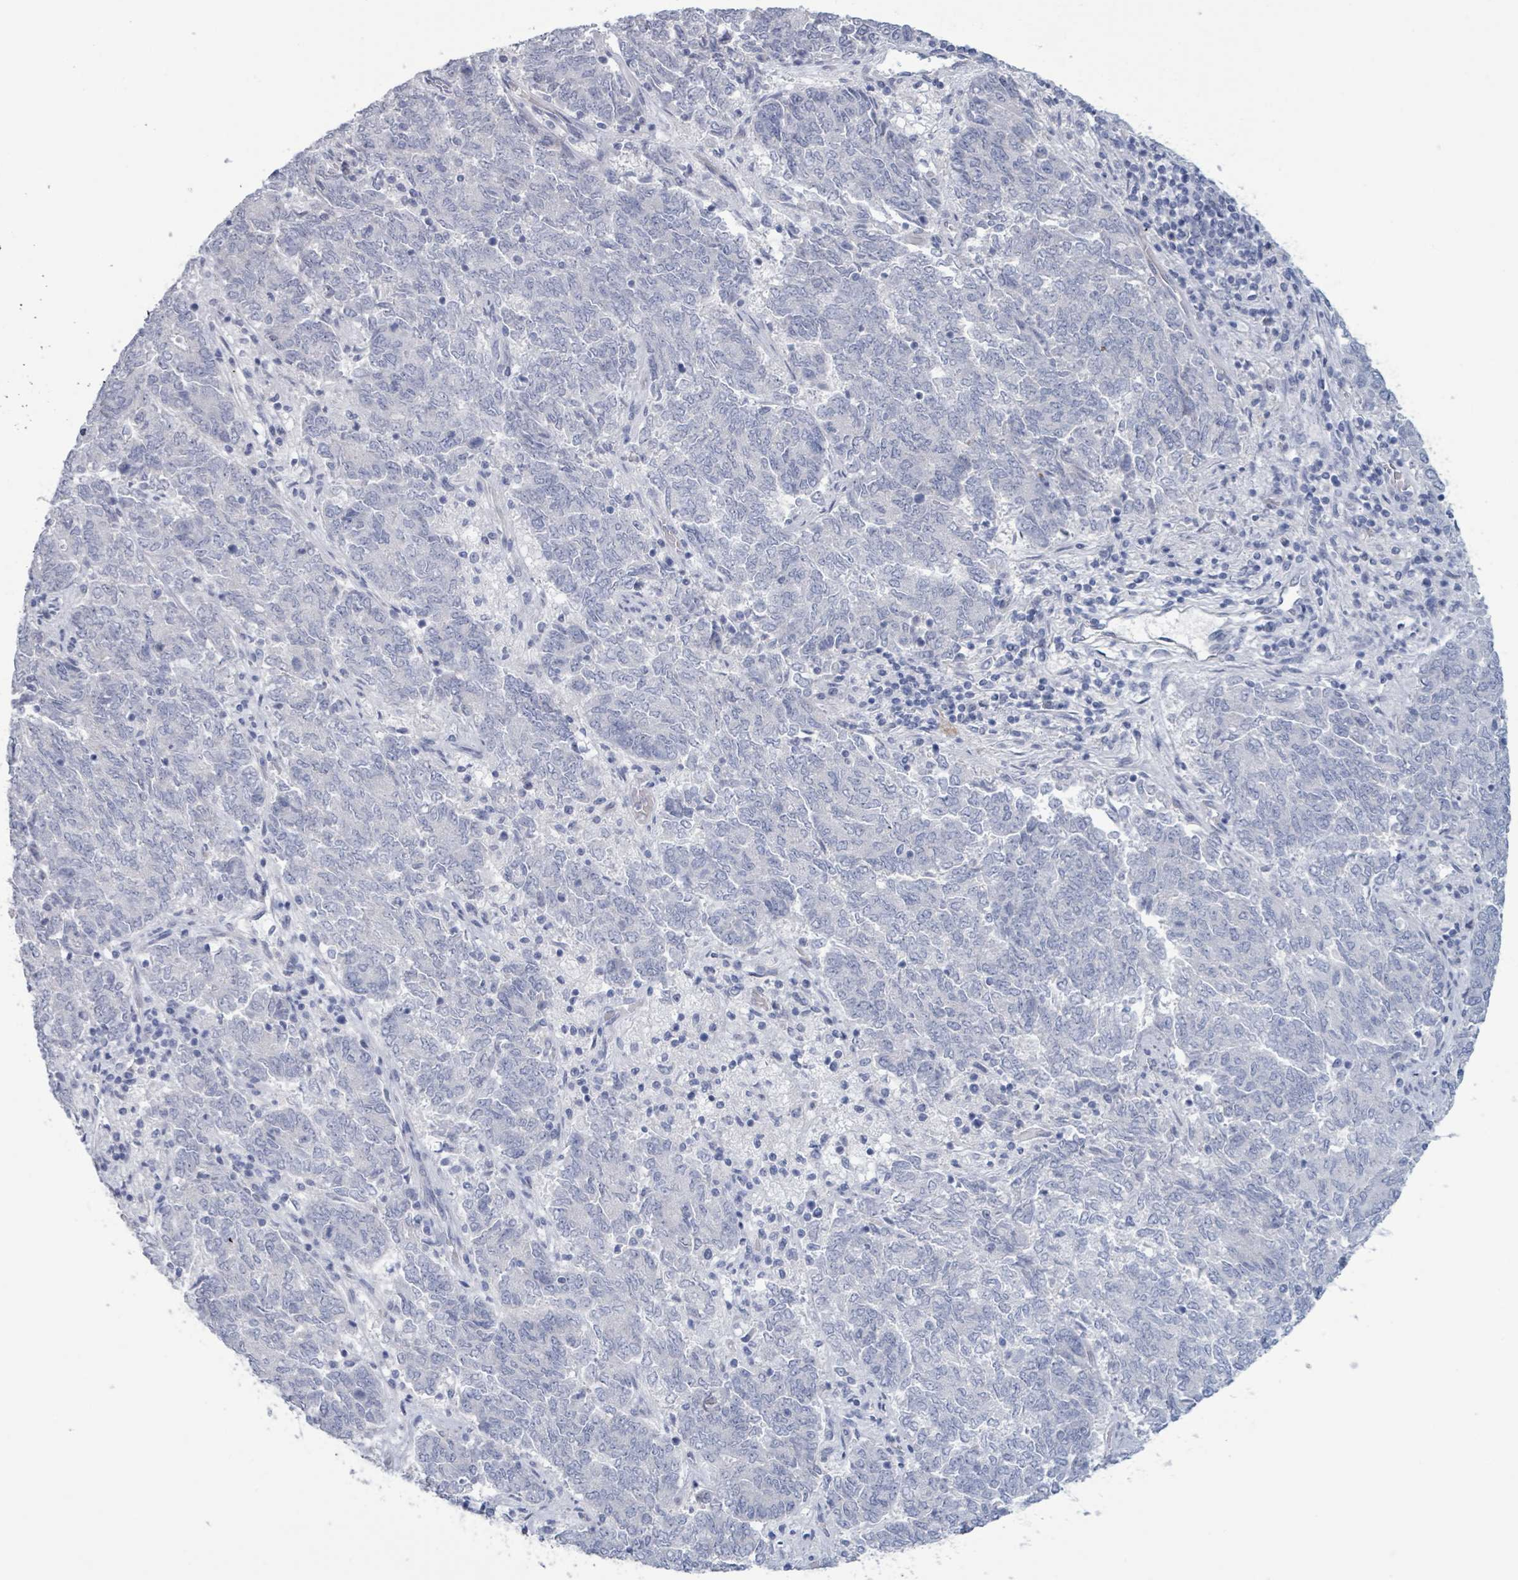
{"staining": {"intensity": "negative", "quantity": "none", "location": "none"}, "tissue": "endometrial cancer", "cell_type": "Tumor cells", "image_type": "cancer", "snomed": [{"axis": "morphology", "description": "Adenocarcinoma, NOS"}, {"axis": "topography", "description": "Endometrium"}], "caption": "Immunohistochemistry (IHC) of human endometrial cancer (adenocarcinoma) exhibits no staining in tumor cells.", "gene": "PKLR", "patient": {"sex": "female", "age": 80}}